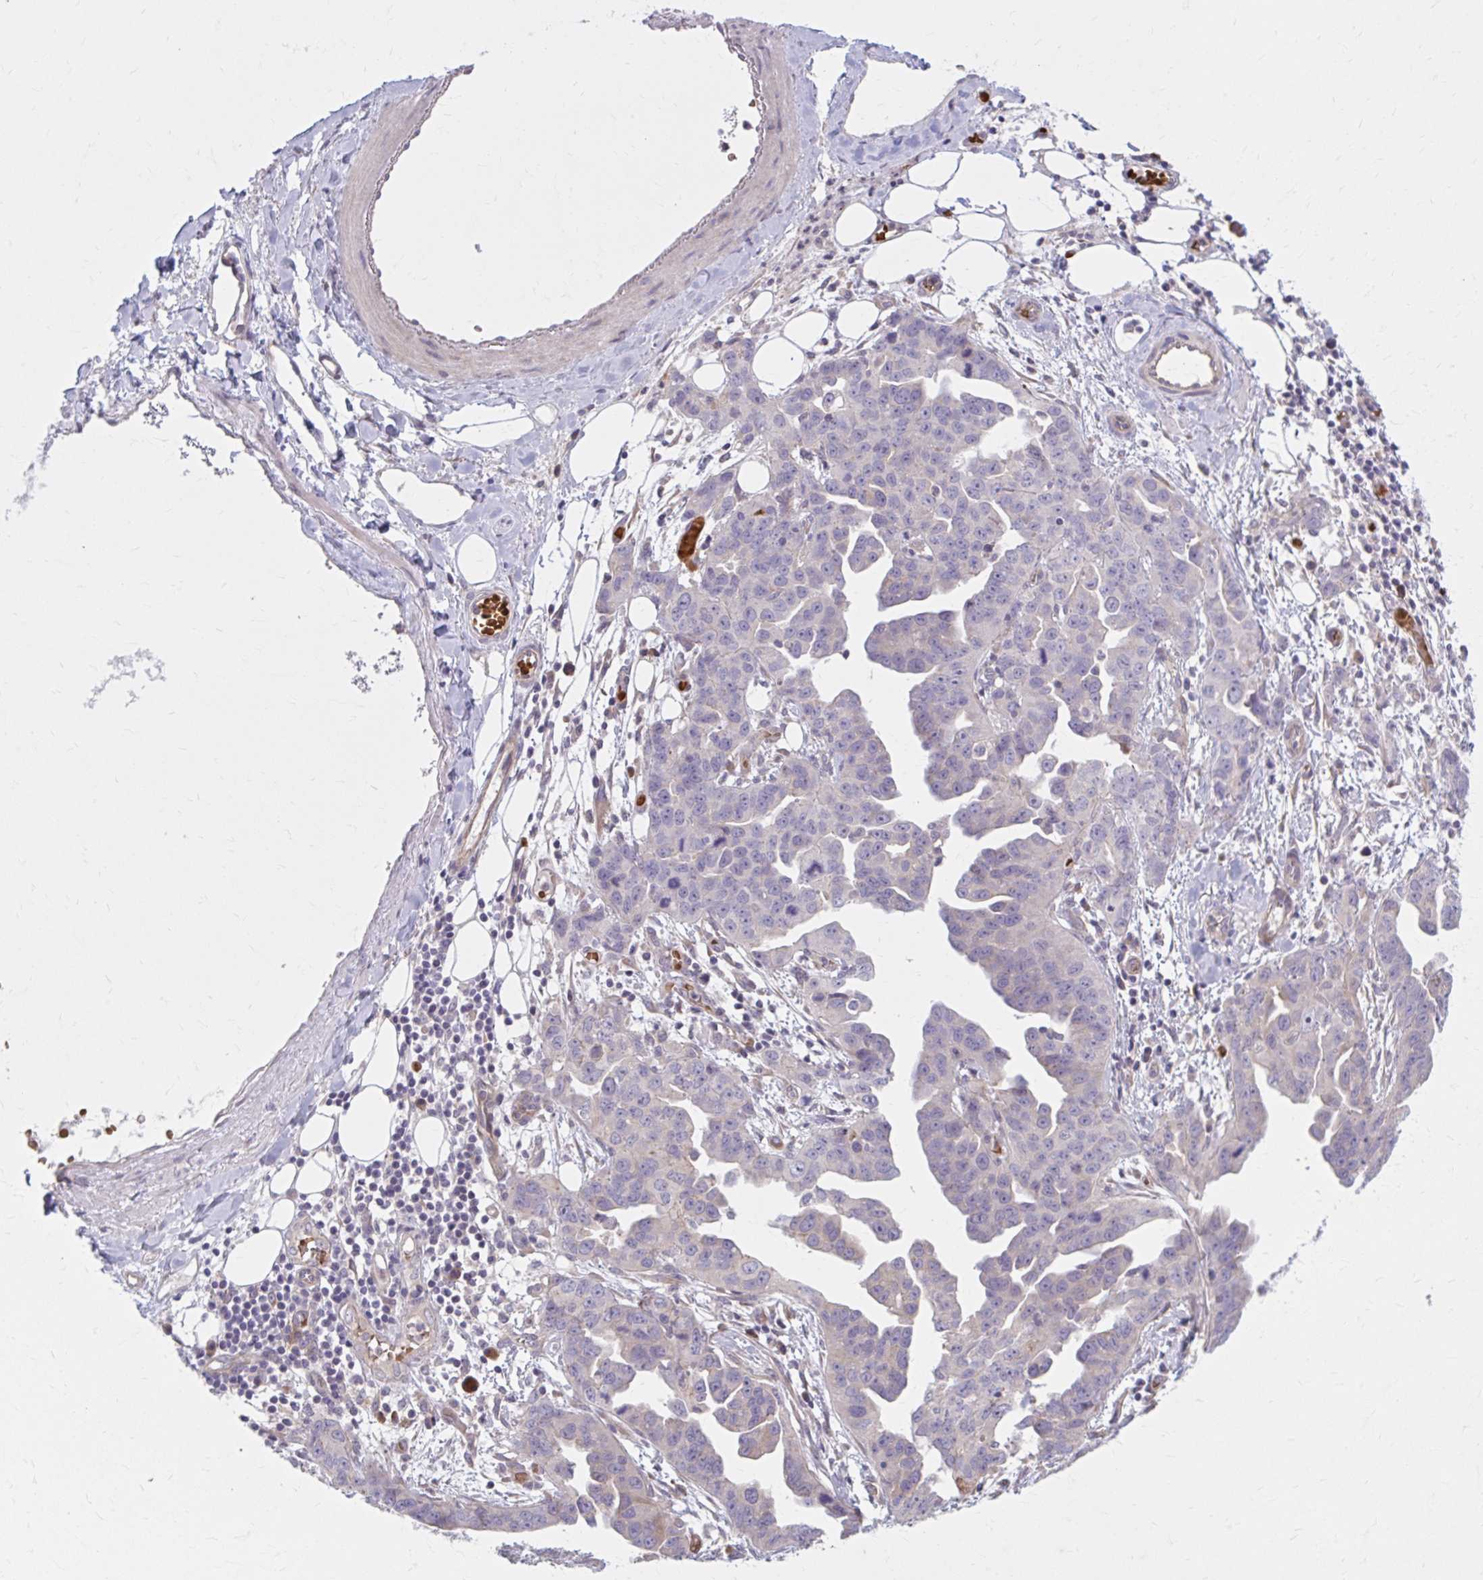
{"staining": {"intensity": "negative", "quantity": "none", "location": "none"}, "tissue": "ovarian cancer", "cell_type": "Tumor cells", "image_type": "cancer", "snomed": [{"axis": "morphology", "description": "Cystadenocarcinoma, serous, NOS"}, {"axis": "topography", "description": "Ovary"}], "caption": "The image displays no significant positivity in tumor cells of ovarian cancer.", "gene": "SNF8", "patient": {"sex": "female", "age": 75}}